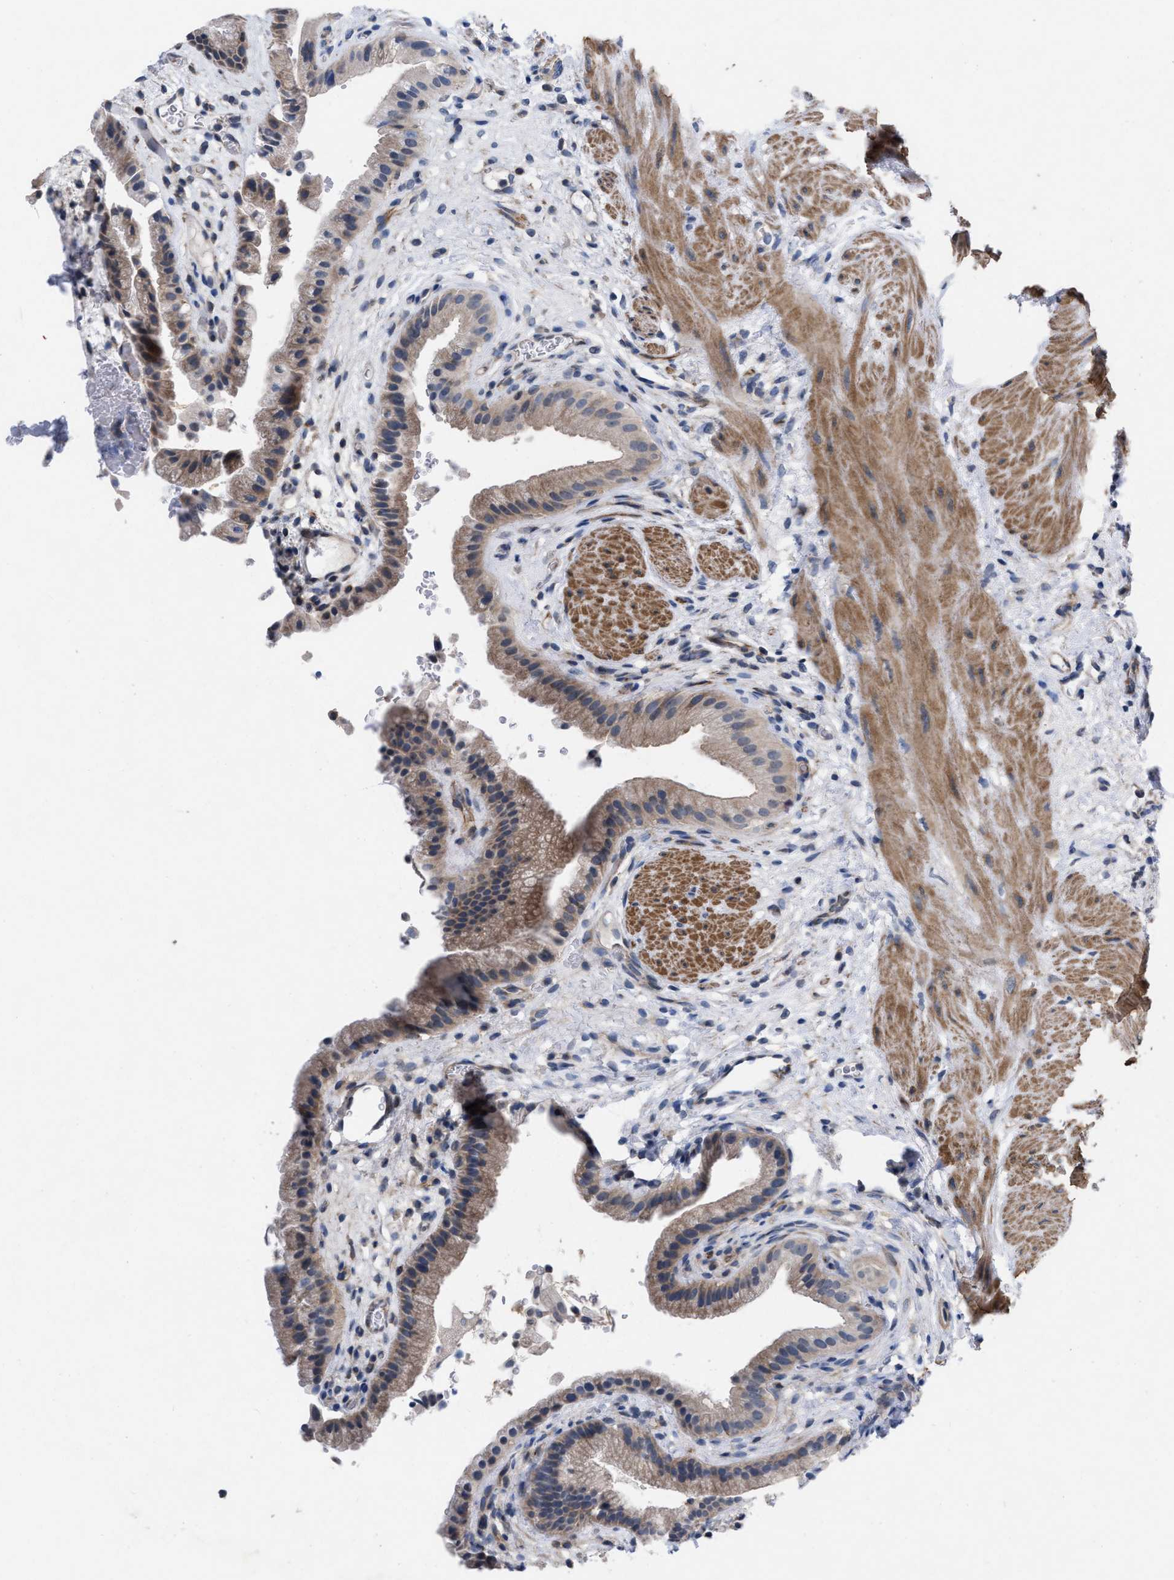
{"staining": {"intensity": "weak", "quantity": ">75%", "location": "cytoplasmic/membranous"}, "tissue": "gallbladder", "cell_type": "Glandular cells", "image_type": "normal", "snomed": [{"axis": "morphology", "description": "Normal tissue, NOS"}, {"axis": "topography", "description": "Gallbladder"}], "caption": "Immunohistochemistry (IHC) (DAB) staining of normal human gallbladder demonstrates weak cytoplasmic/membranous protein positivity in approximately >75% of glandular cells.", "gene": "TMEM131", "patient": {"sex": "male", "age": 49}}